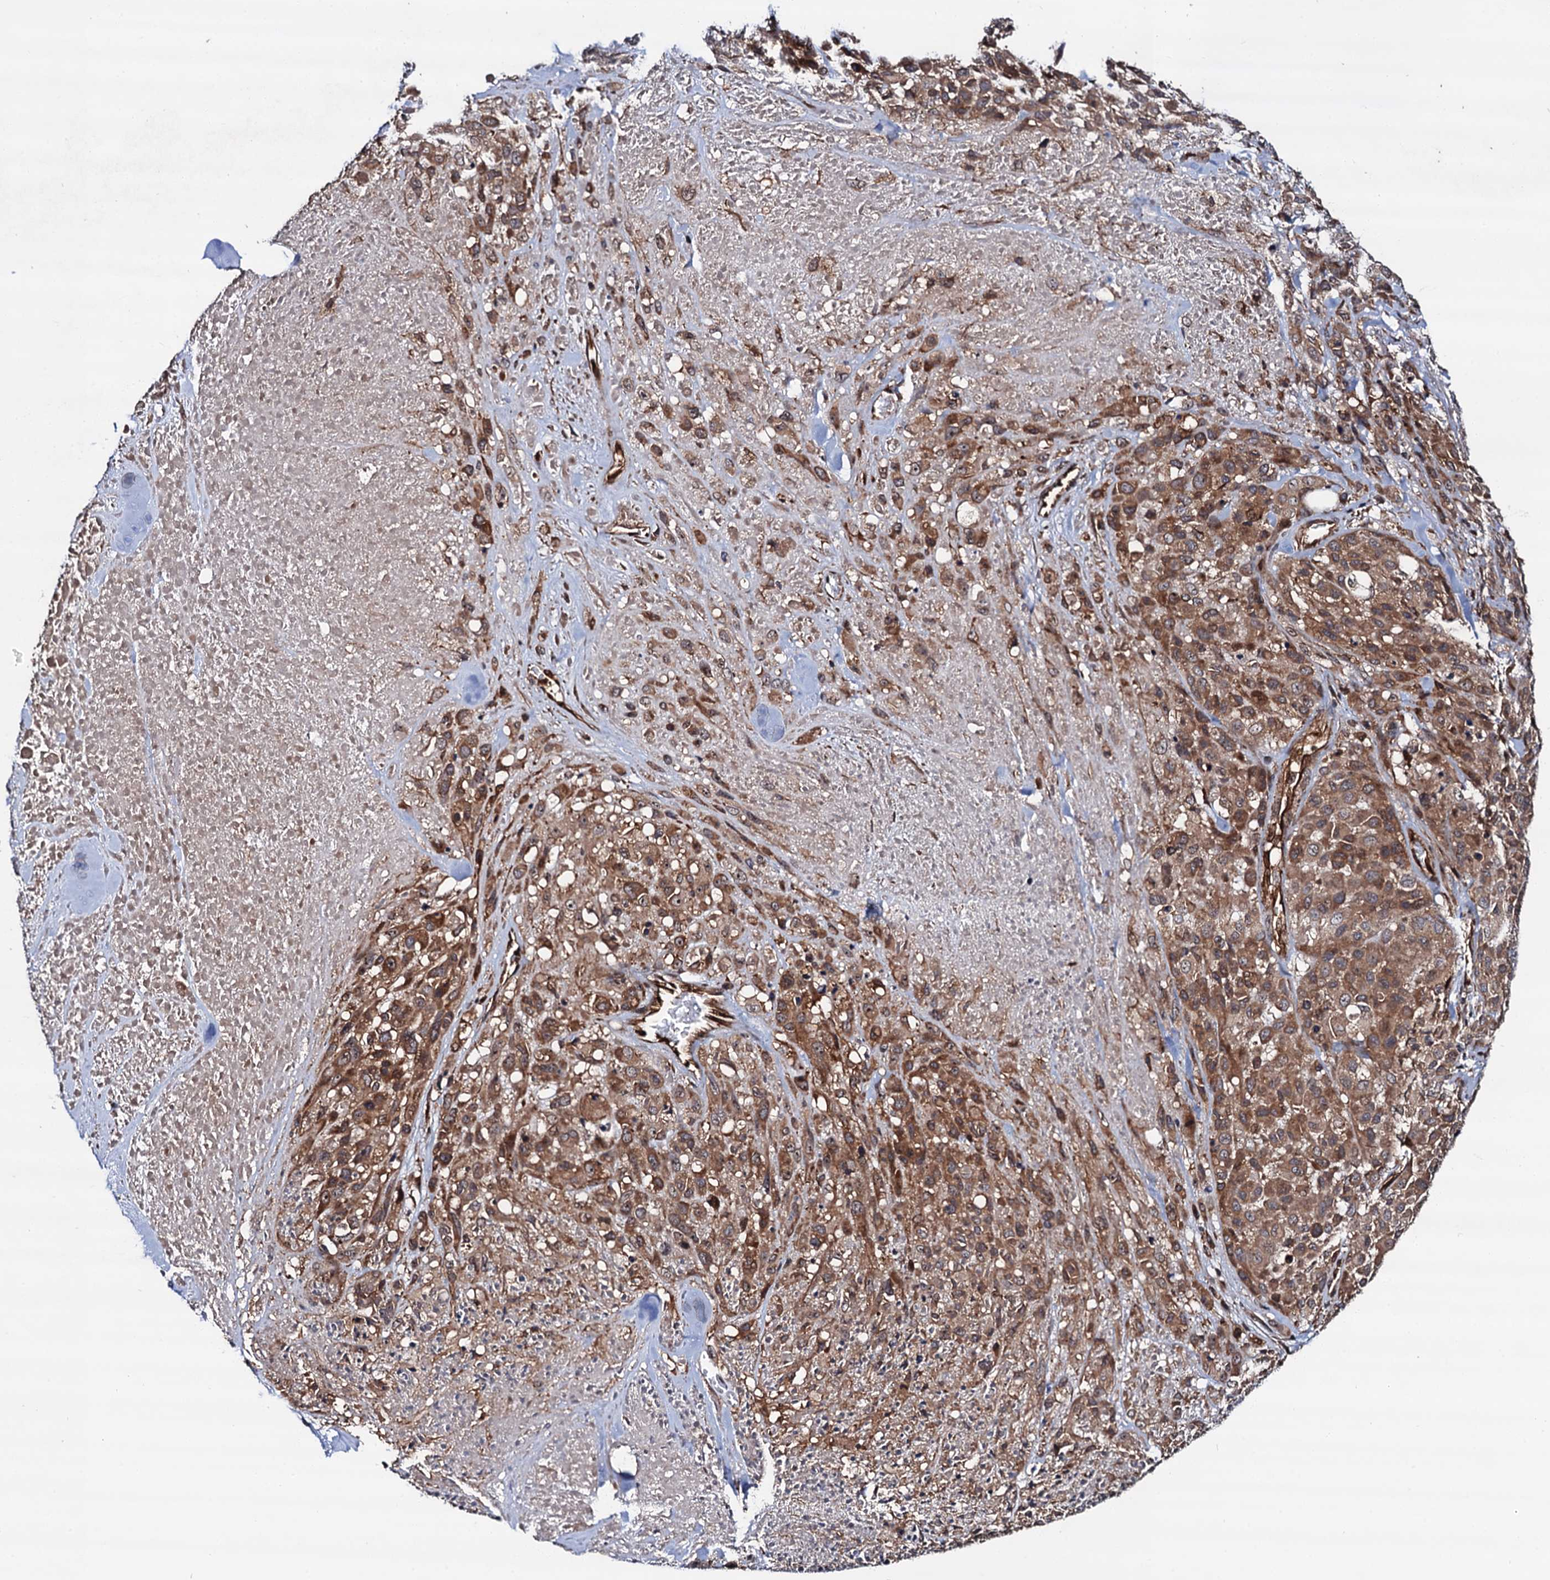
{"staining": {"intensity": "moderate", "quantity": ">75%", "location": "cytoplasmic/membranous"}, "tissue": "melanoma", "cell_type": "Tumor cells", "image_type": "cancer", "snomed": [{"axis": "morphology", "description": "Malignant melanoma, Metastatic site"}, {"axis": "topography", "description": "Skin"}], "caption": "Protein expression analysis of human malignant melanoma (metastatic site) reveals moderate cytoplasmic/membranous positivity in approximately >75% of tumor cells.", "gene": "BORA", "patient": {"sex": "female", "age": 81}}